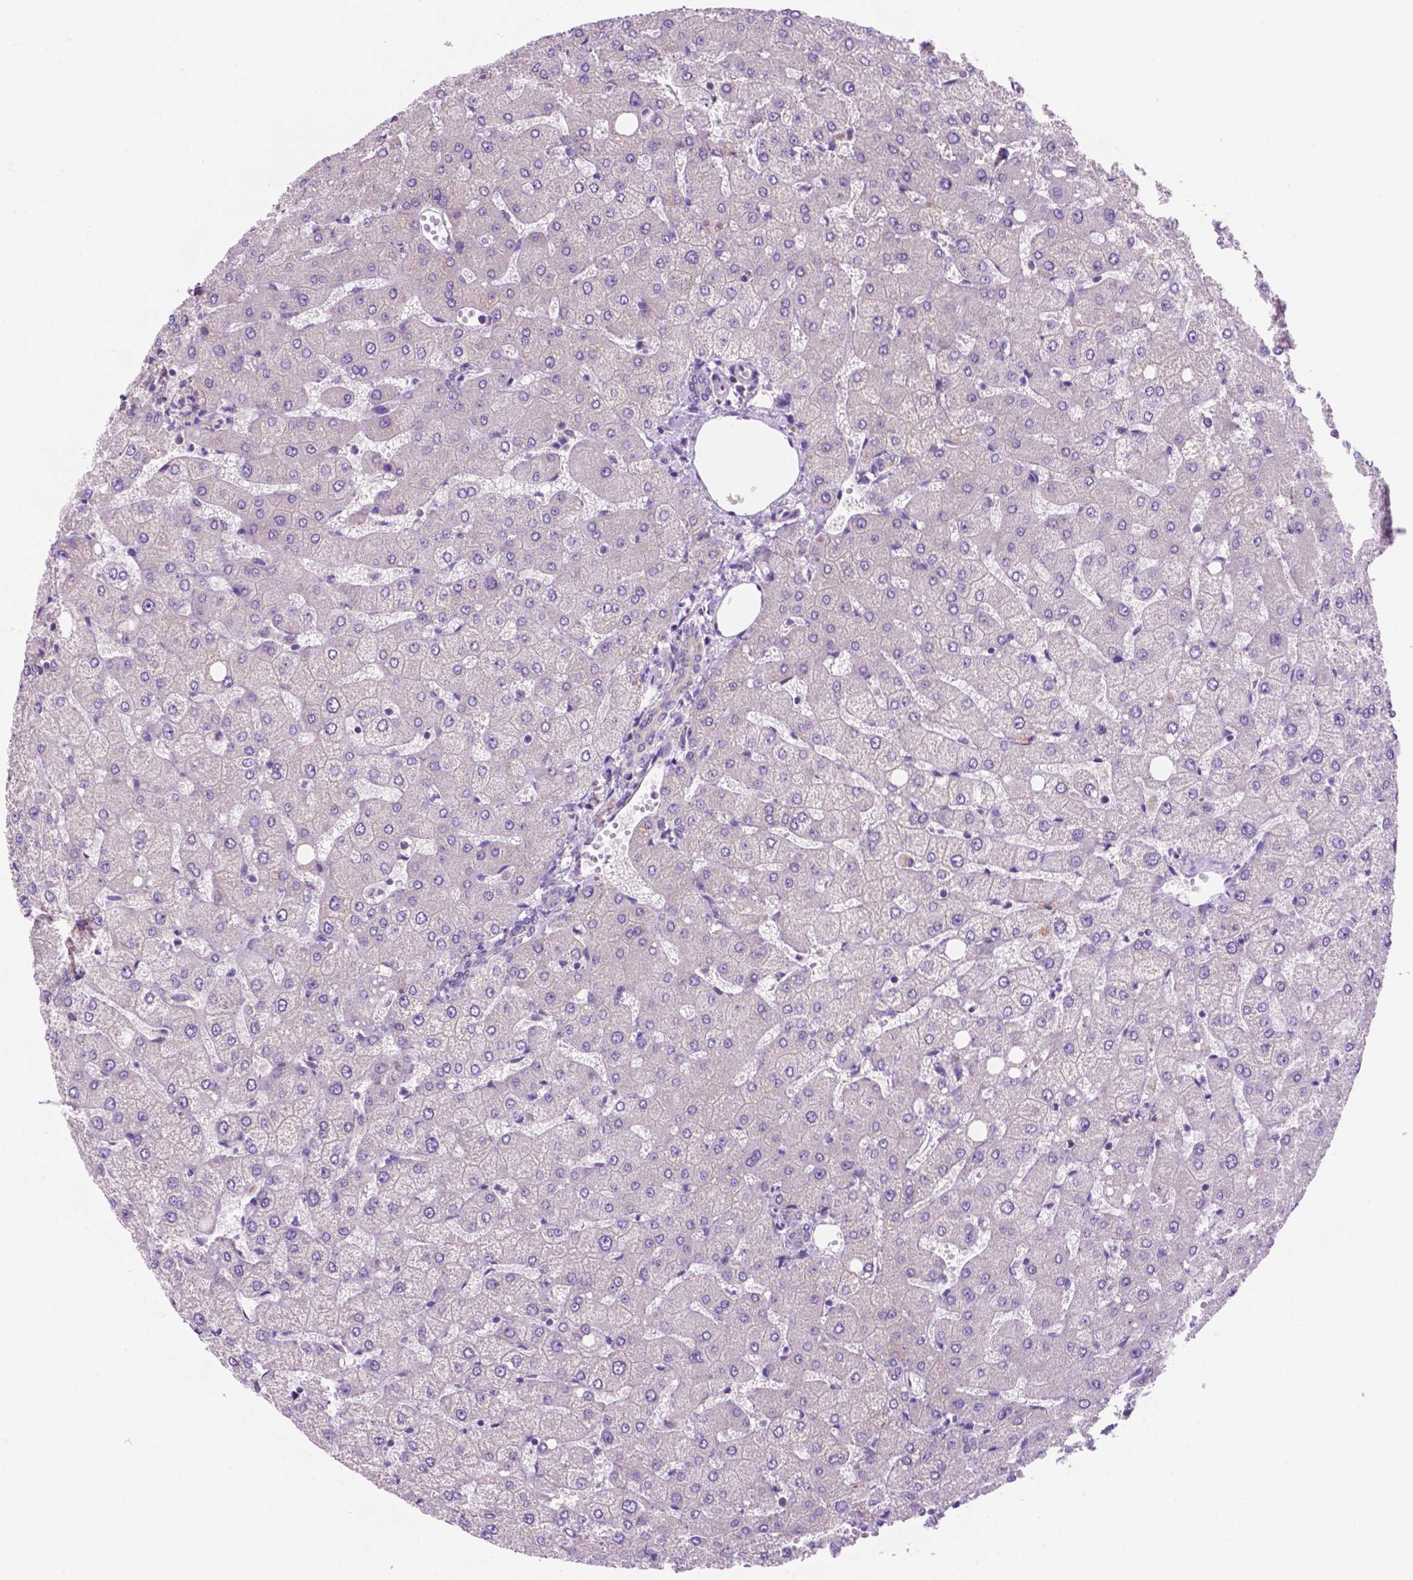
{"staining": {"intensity": "negative", "quantity": "none", "location": "none"}, "tissue": "liver", "cell_type": "Cholangiocytes", "image_type": "normal", "snomed": [{"axis": "morphology", "description": "Normal tissue, NOS"}, {"axis": "topography", "description": "Liver"}], "caption": "Immunohistochemical staining of normal human liver shows no significant staining in cholangiocytes.", "gene": "CEACAM7", "patient": {"sex": "female", "age": 54}}